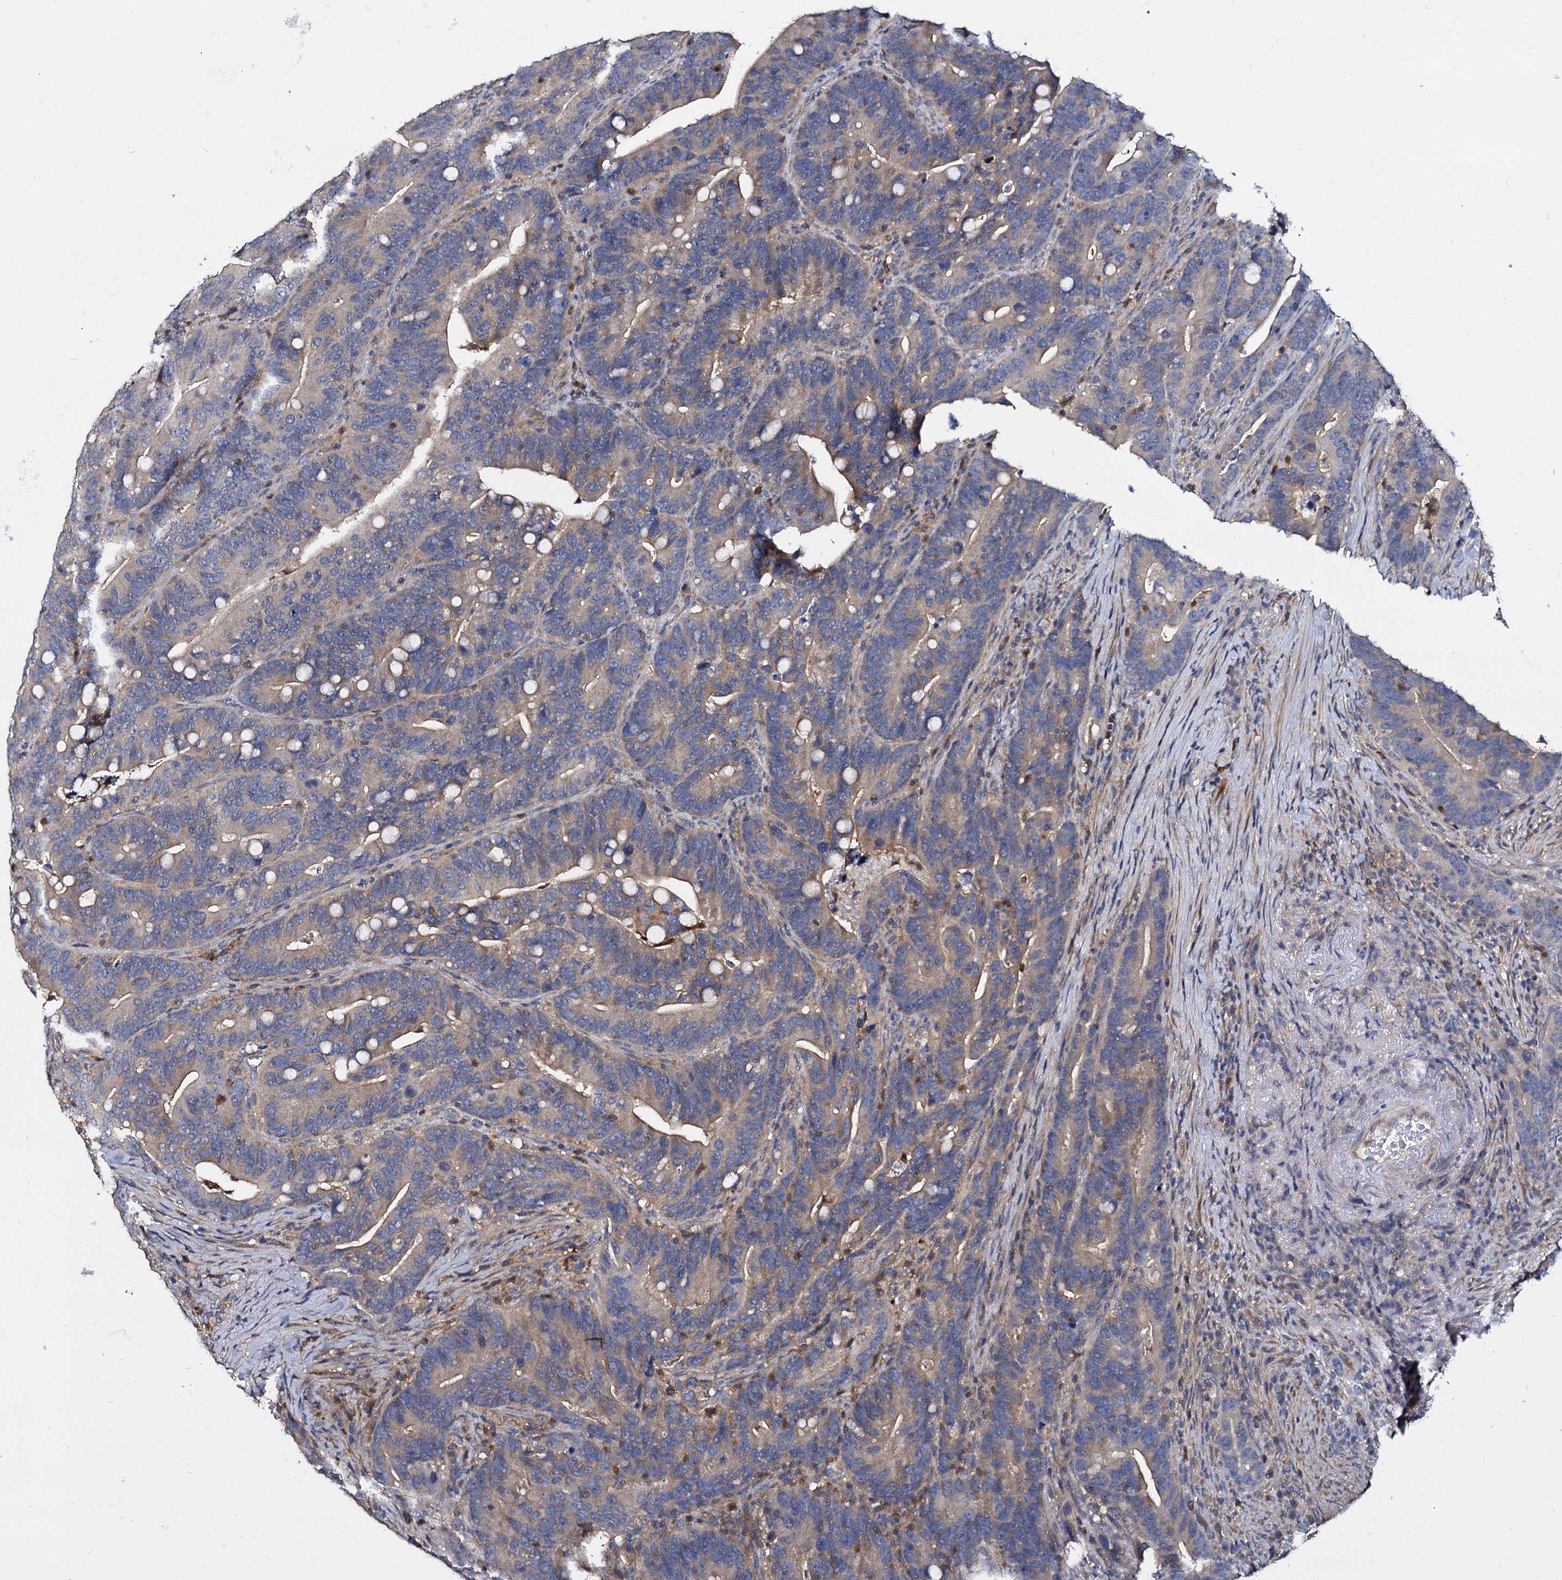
{"staining": {"intensity": "weak", "quantity": "25%-75%", "location": "cytoplasmic/membranous"}, "tissue": "colorectal cancer", "cell_type": "Tumor cells", "image_type": "cancer", "snomed": [{"axis": "morphology", "description": "Adenocarcinoma, NOS"}, {"axis": "topography", "description": "Colon"}], "caption": "Tumor cells demonstrate weak cytoplasmic/membranous expression in approximately 25%-75% of cells in colorectal adenocarcinoma. (brown staining indicates protein expression, while blue staining denotes nuclei).", "gene": "ANKRD13A", "patient": {"sex": "female", "age": 66}}